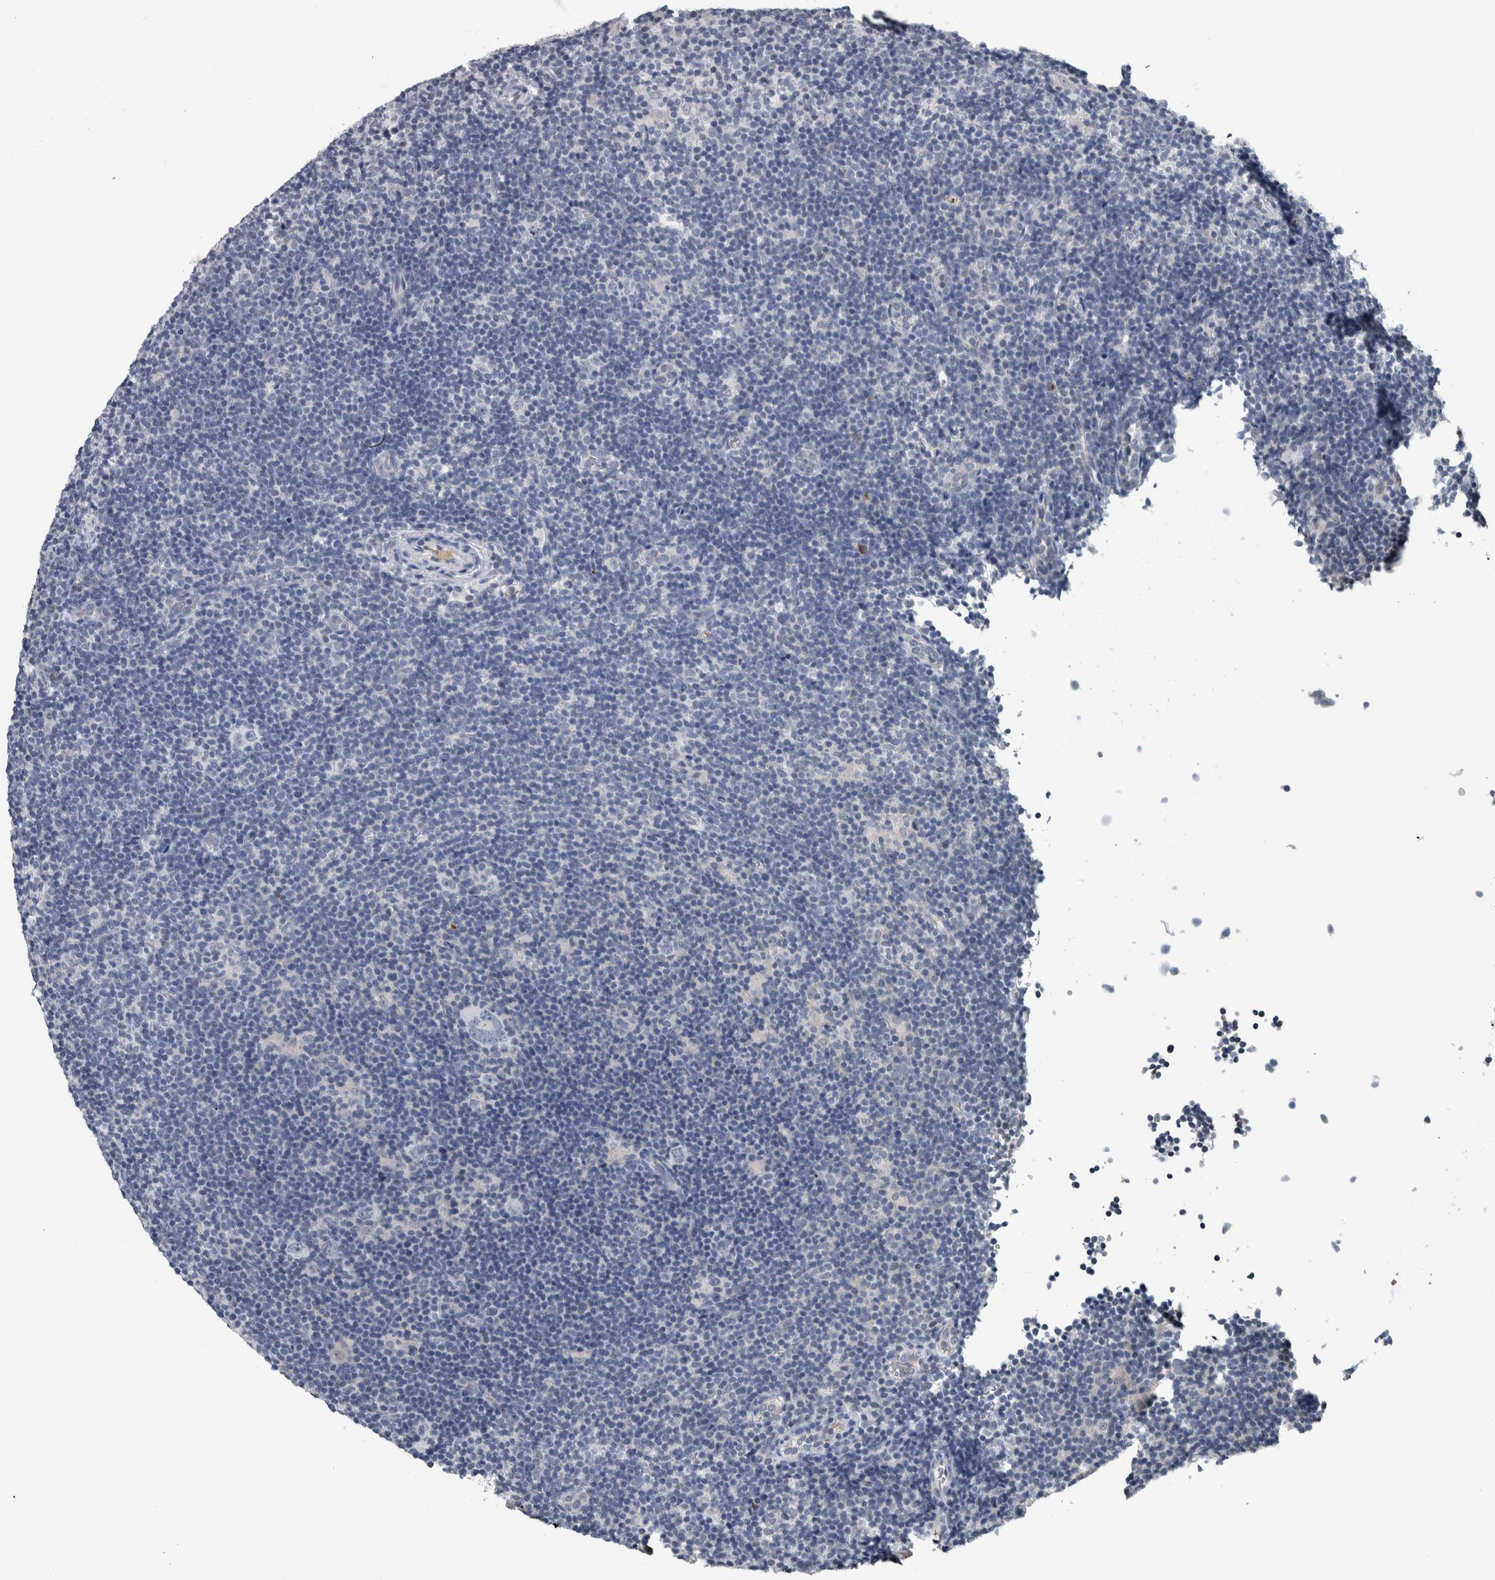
{"staining": {"intensity": "negative", "quantity": "none", "location": "none"}, "tissue": "lymphoma", "cell_type": "Tumor cells", "image_type": "cancer", "snomed": [{"axis": "morphology", "description": "Hodgkin's disease, NOS"}, {"axis": "topography", "description": "Lymph node"}], "caption": "The histopathology image demonstrates no significant positivity in tumor cells of lymphoma.", "gene": "CAVIN4", "patient": {"sex": "female", "age": 57}}